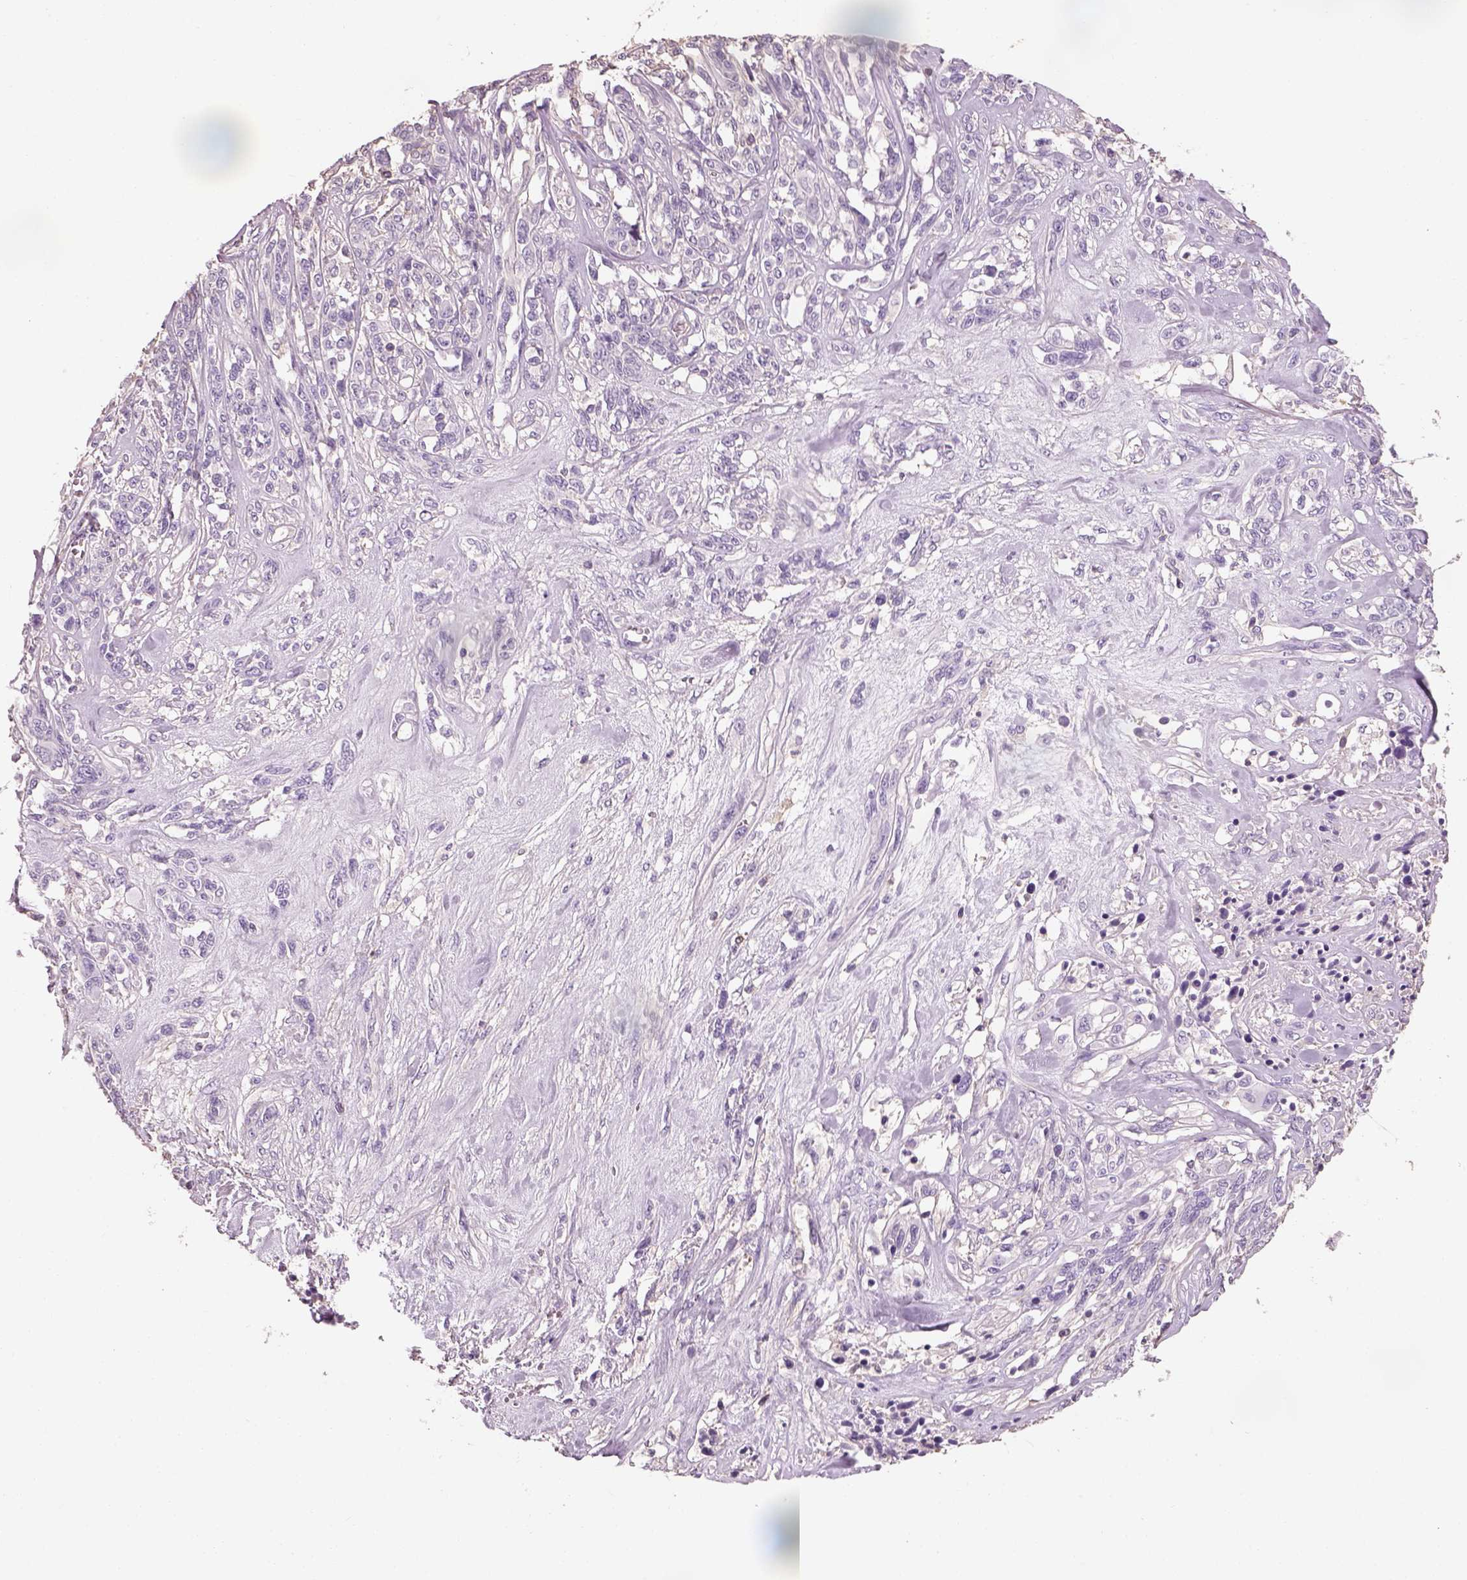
{"staining": {"intensity": "negative", "quantity": "none", "location": "none"}, "tissue": "melanoma", "cell_type": "Tumor cells", "image_type": "cancer", "snomed": [{"axis": "morphology", "description": "Malignant melanoma, NOS"}, {"axis": "topography", "description": "Skin"}], "caption": "Melanoma stained for a protein using immunohistochemistry (IHC) demonstrates no staining tumor cells.", "gene": "OTUD6A", "patient": {"sex": "female", "age": 91}}